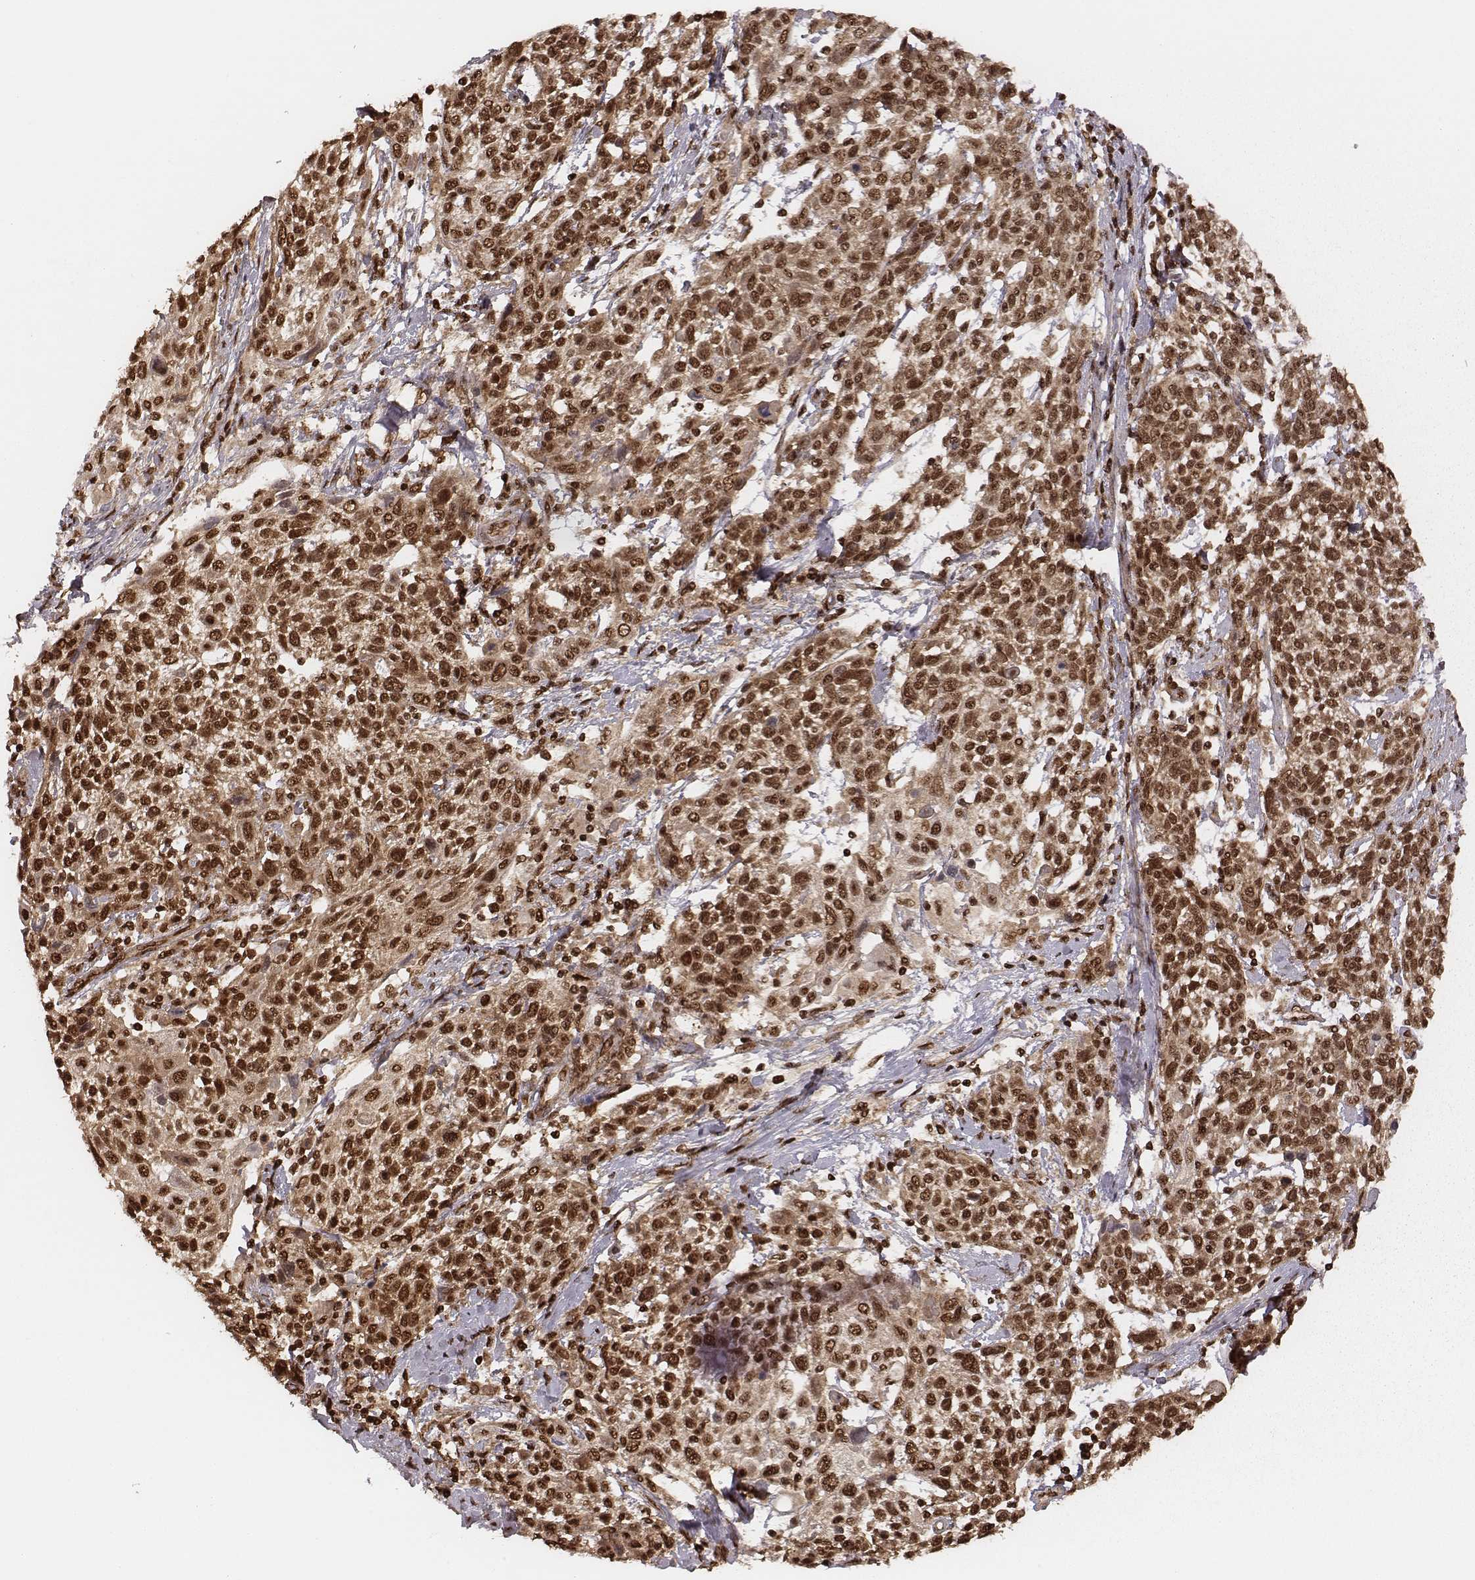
{"staining": {"intensity": "strong", "quantity": ">75%", "location": "nuclear"}, "tissue": "cervical cancer", "cell_type": "Tumor cells", "image_type": "cancer", "snomed": [{"axis": "morphology", "description": "Squamous cell carcinoma, NOS"}, {"axis": "topography", "description": "Cervix"}], "caption": "A high-resolution photomicrograph shows immunohistochemistry (IHC) staining of cervical cancer, which exhibits strong nuclear positivity in about >75% of tumor cells. (DAB IHC with brightfield microscopy, high magnification).", "gene": "NFX1", "patient": {"sex": "female", "age": 61}}